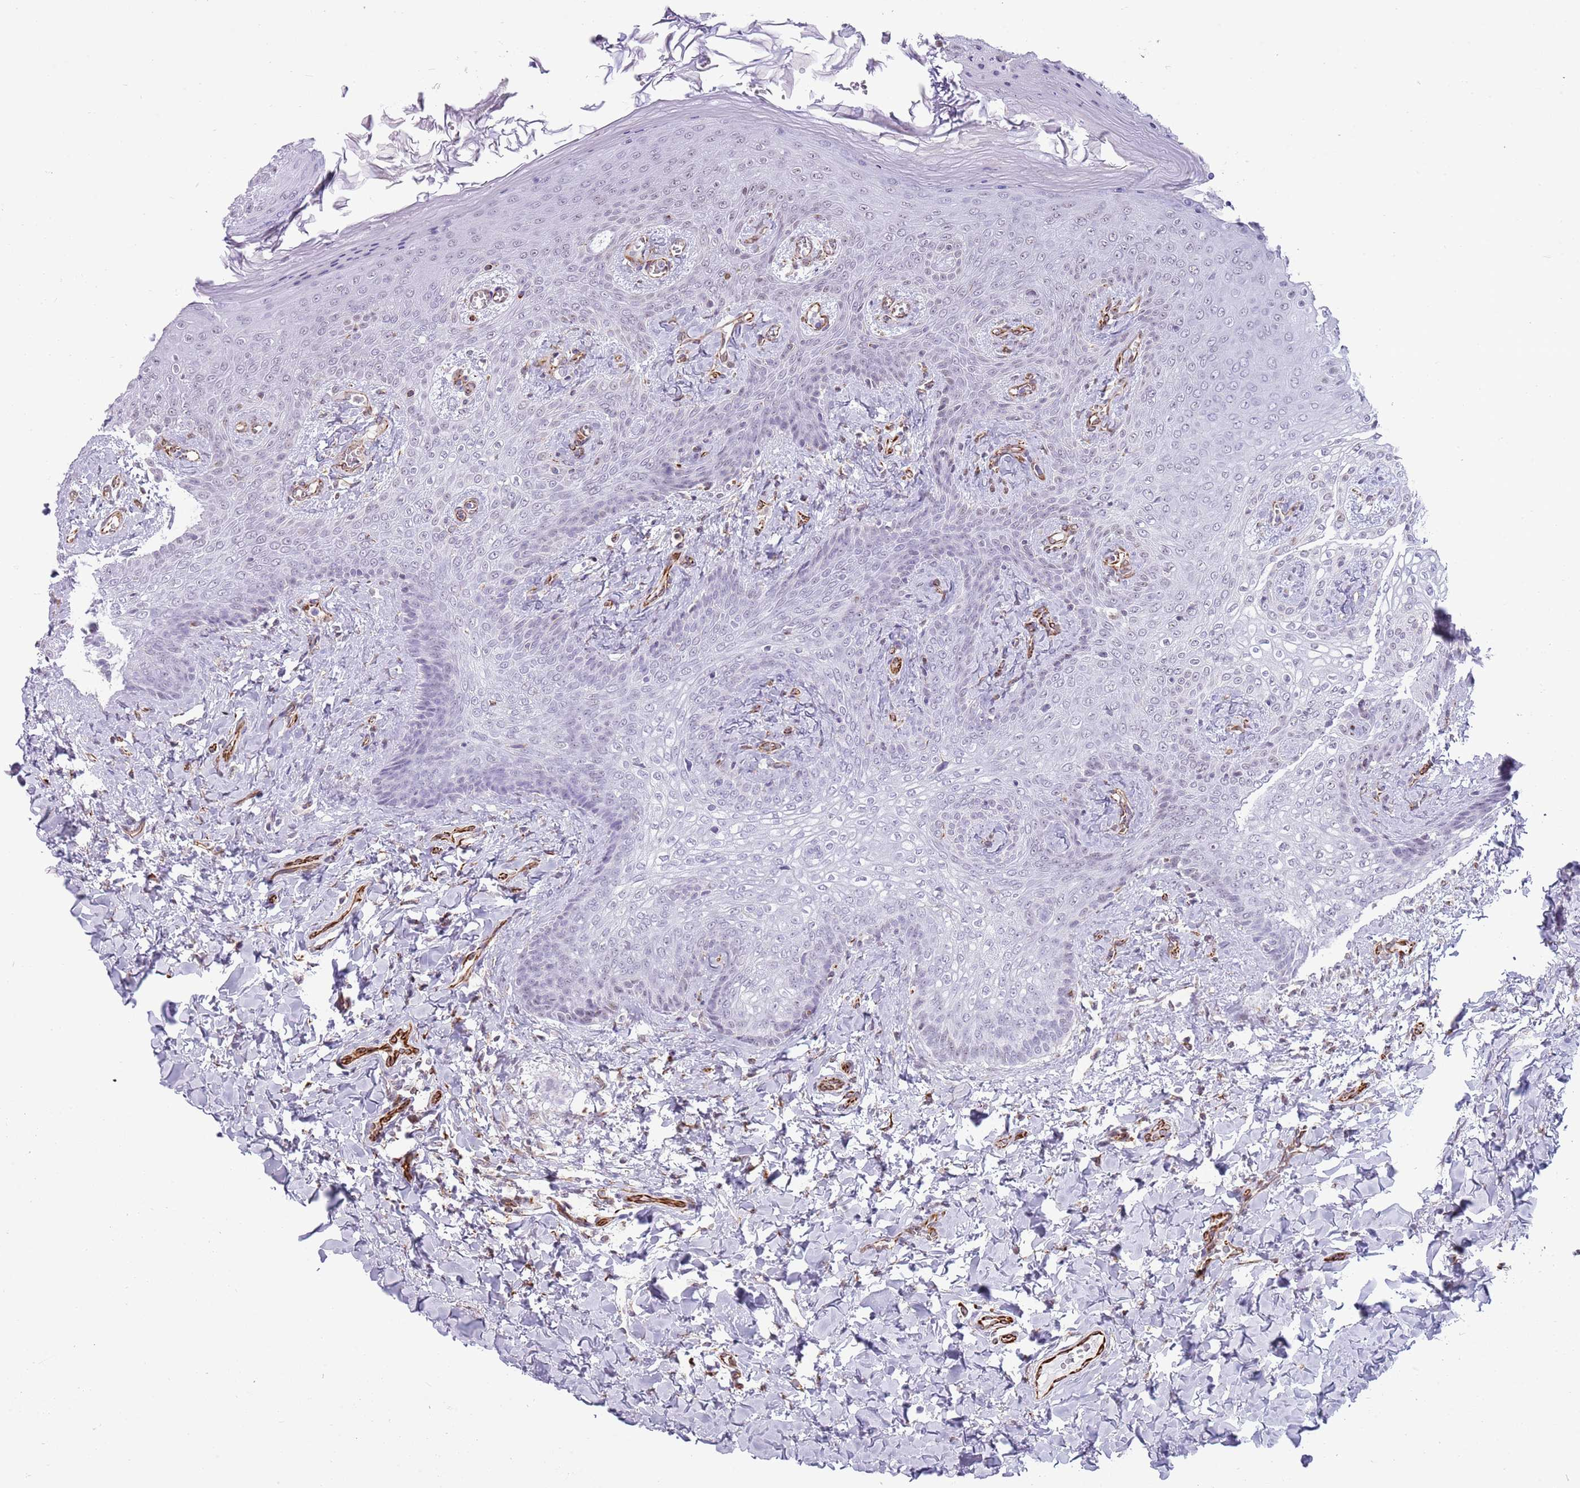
{"staining": {"intensity": "negative", "quantity": "none", "location": "none"}, "tissue": "breast cancer", "cell_type": "Tumor cells", "image_type": "cancer", "snomed": [{"axis": "morphology", "description": "Duct carcinoma"}, {"axis": "topography", "description": "Breast"}], "caption": "Tumor cells show no significant staining in invasive ductal carcinoma (breast).", "gene": "NBPF3", "patient": {"sex": "female", "age": 40}}